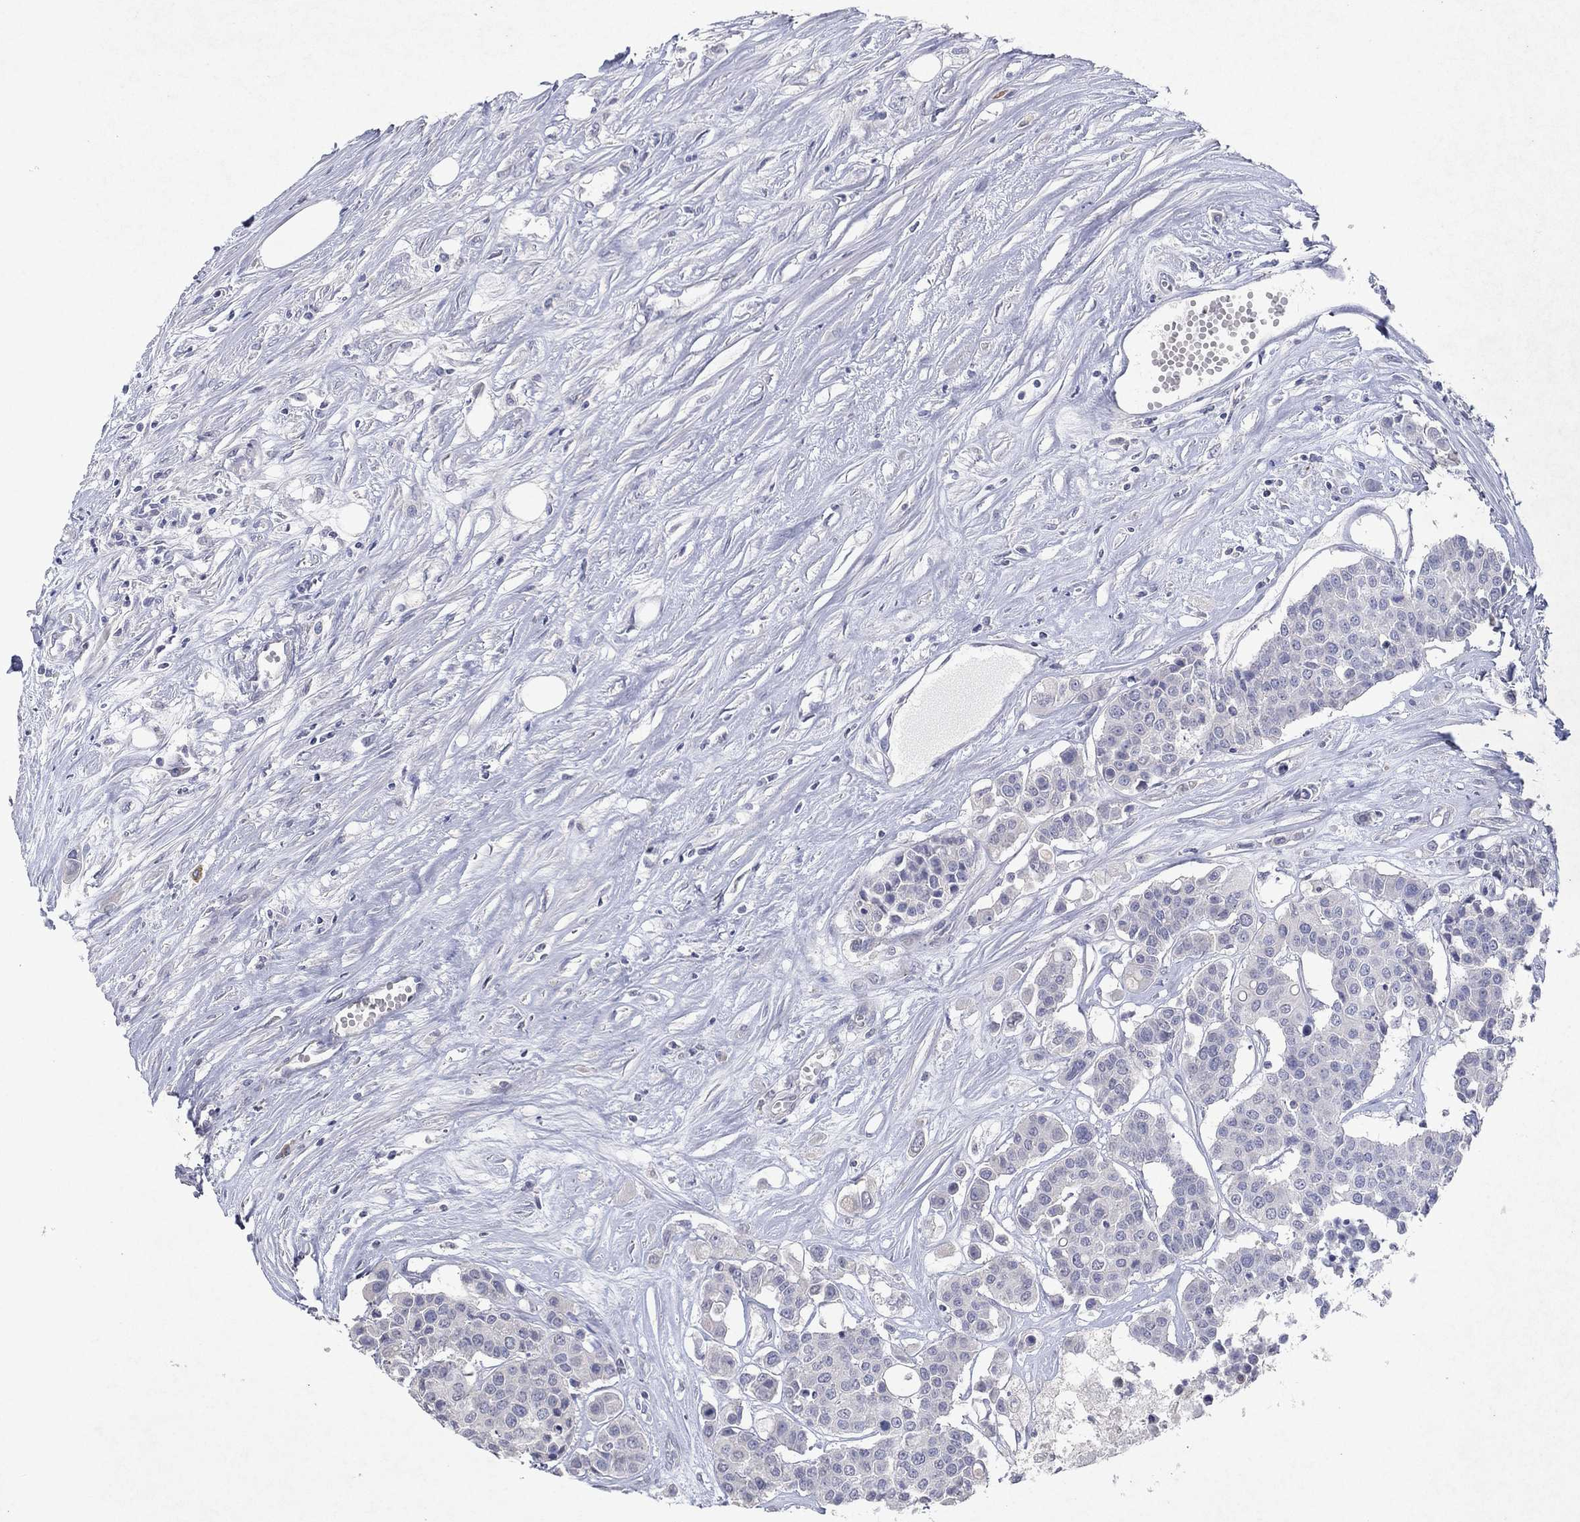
{"staining": {"intensity": "negative", "quantity": "none", "location": "none"}, "tissue": "carcinoid", "cell_type": "Tumor cells", "image_type": "cancer", "snomed": [{"axis": "morphology", "description": "Carcinoid, malignant, NOS"}, {"axis": "topography", "description": "Colon"}], "caption": "Carcinoid (malignant) was stained to show a protein in brown. There is no significant staining in tumor cells.", "gene": "KRT40", "patient": {"sex": "male", "age": 81}}